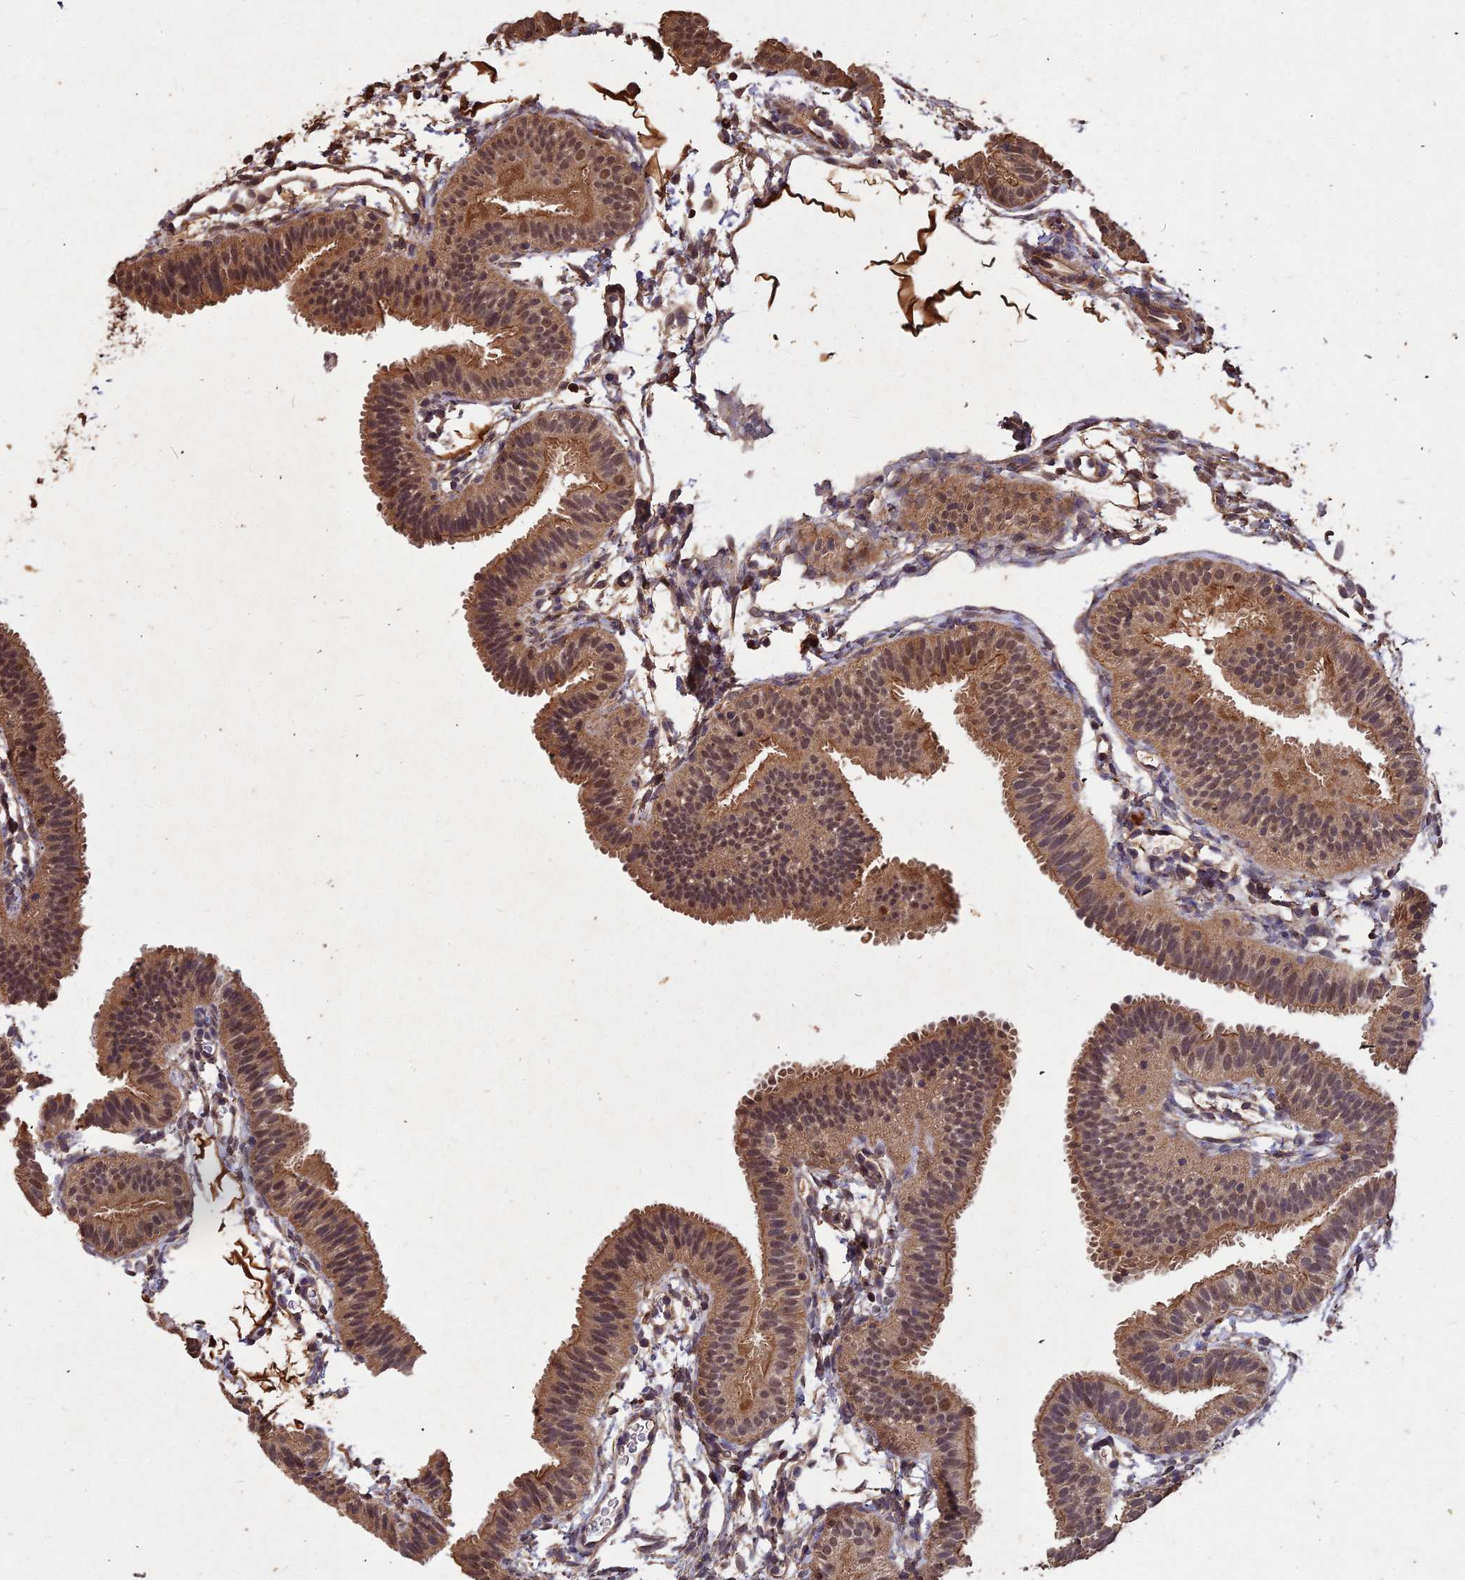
{"staining": {"intensity": "moderate", "quantity": ">75%", "location": "cytoplasmic/membranous,nuclear"}, "tissue": "fallopian tube", "cell_type": "Glandular cells", "image_type": "normal", "snomed": [{"axis": "morphology", "description": "Normal tissue, NOS"}, {"axis": "topography", "description": "Fallopian tube"}], "caption": "Immunohistochemistry (IHC) of normal fallopian tube demonstrates medium levels of moderate cytoplasmic/membranous,nuclear staining in about >75% of glandular cells. Nuclei are stained in blue.", "gene": "SYMPK", "patient": {"sex": "female", "age": 35}}